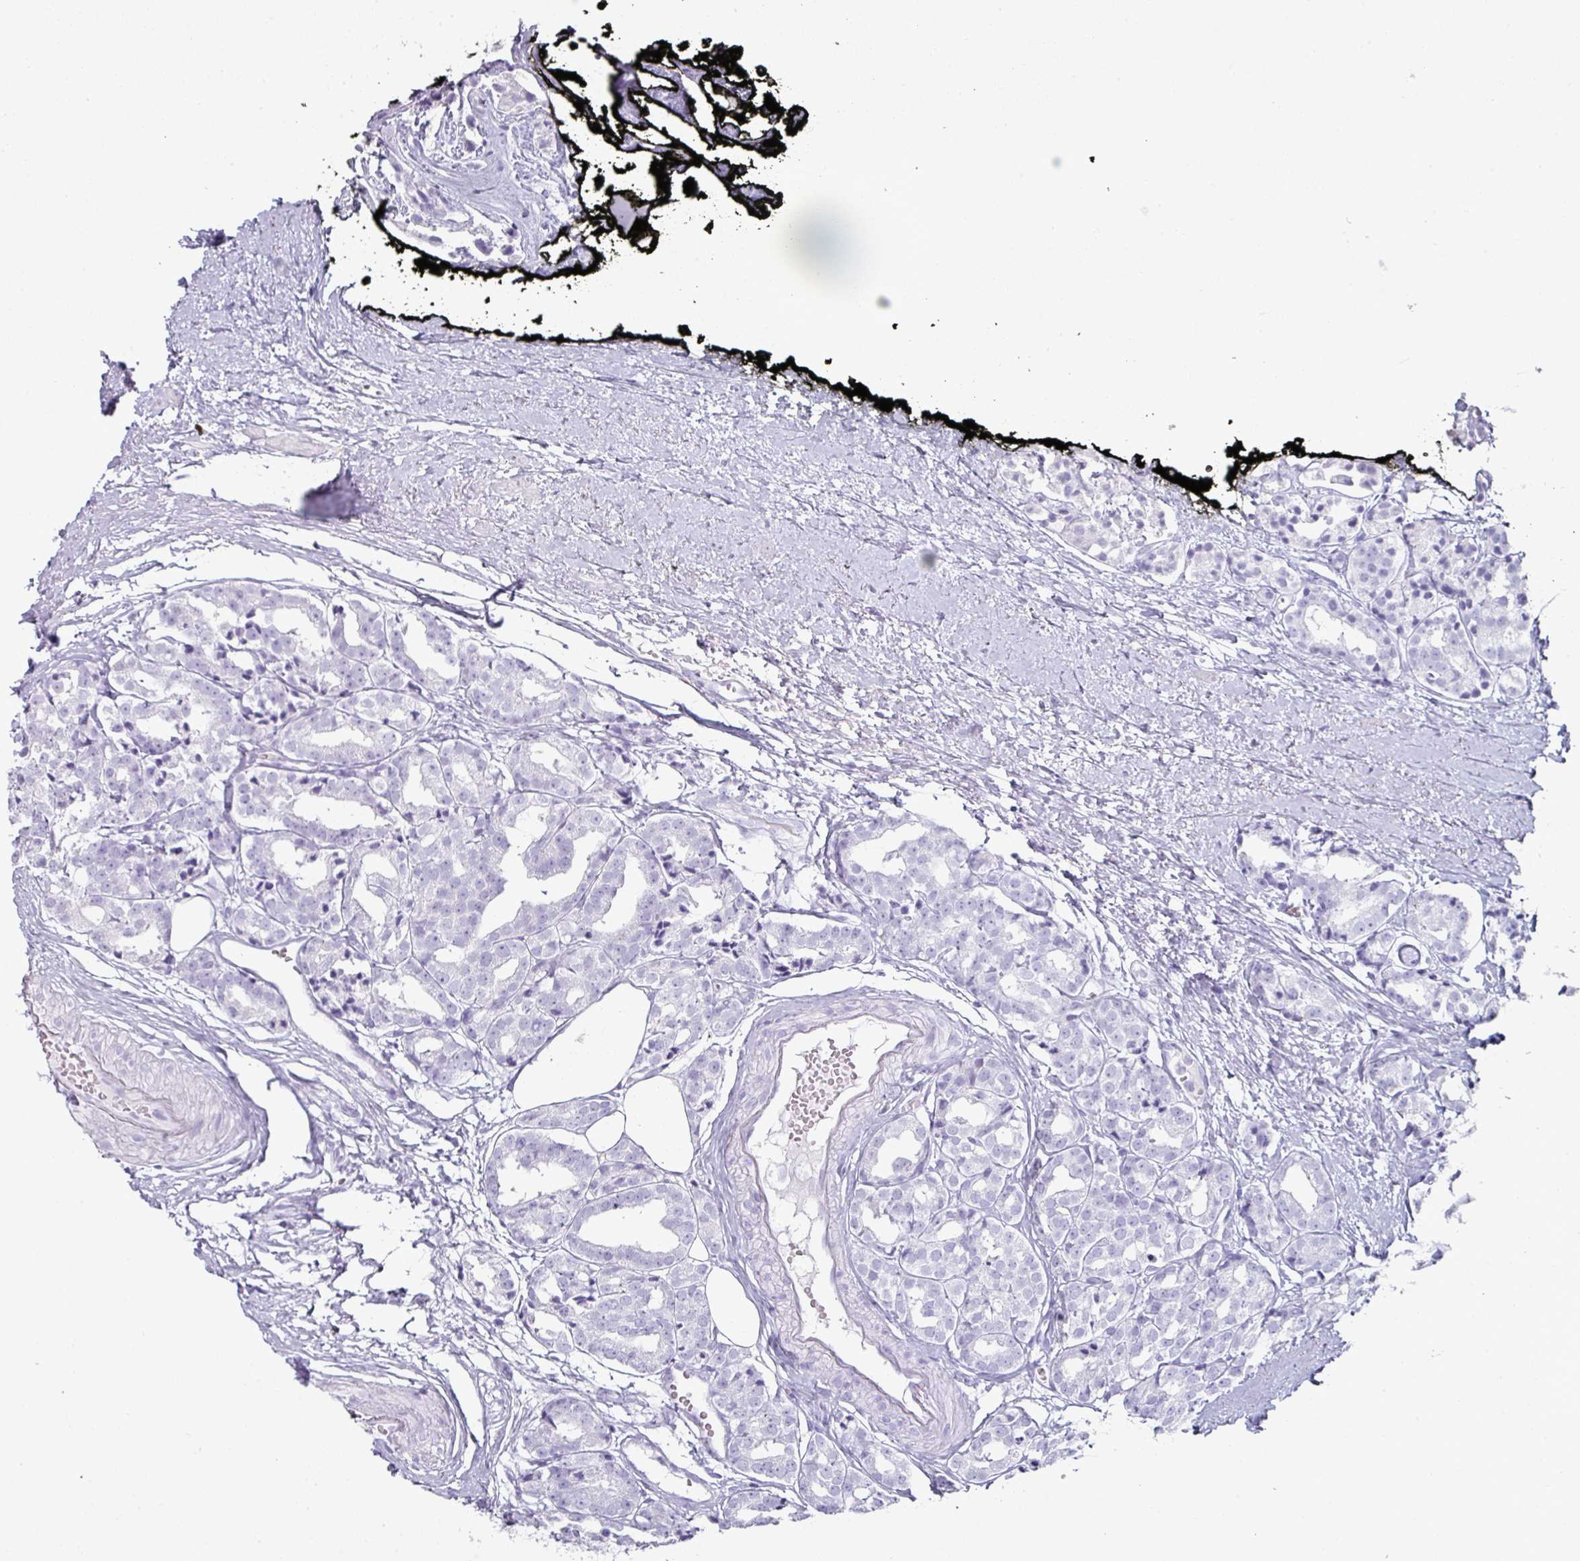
{"staining": {"intensity": "negative", "quantity": "none", "location": "none"}, "tissue": "prostate cancer", "cell_type": "Tumor cells", "image_type": "cancer", "snomed": [{"axis": "morphology", "description": "Adenocarcinoma, High grade"}, {"axis": "topography", "description": "Prostate"}], "caption": "Protein analysis of high-grade adenocarcinoma (prostate) displays no significant staining in tumor cells. The staining was performed using DAB (3,3'-diaminobenzidine) to visualize the protein expression in brown, while the nuclei were stained in blue with hematoxylin (Magnification: 20x).", "gene": "C19orf33", "patient": {"sex": "male", "age": 71}}